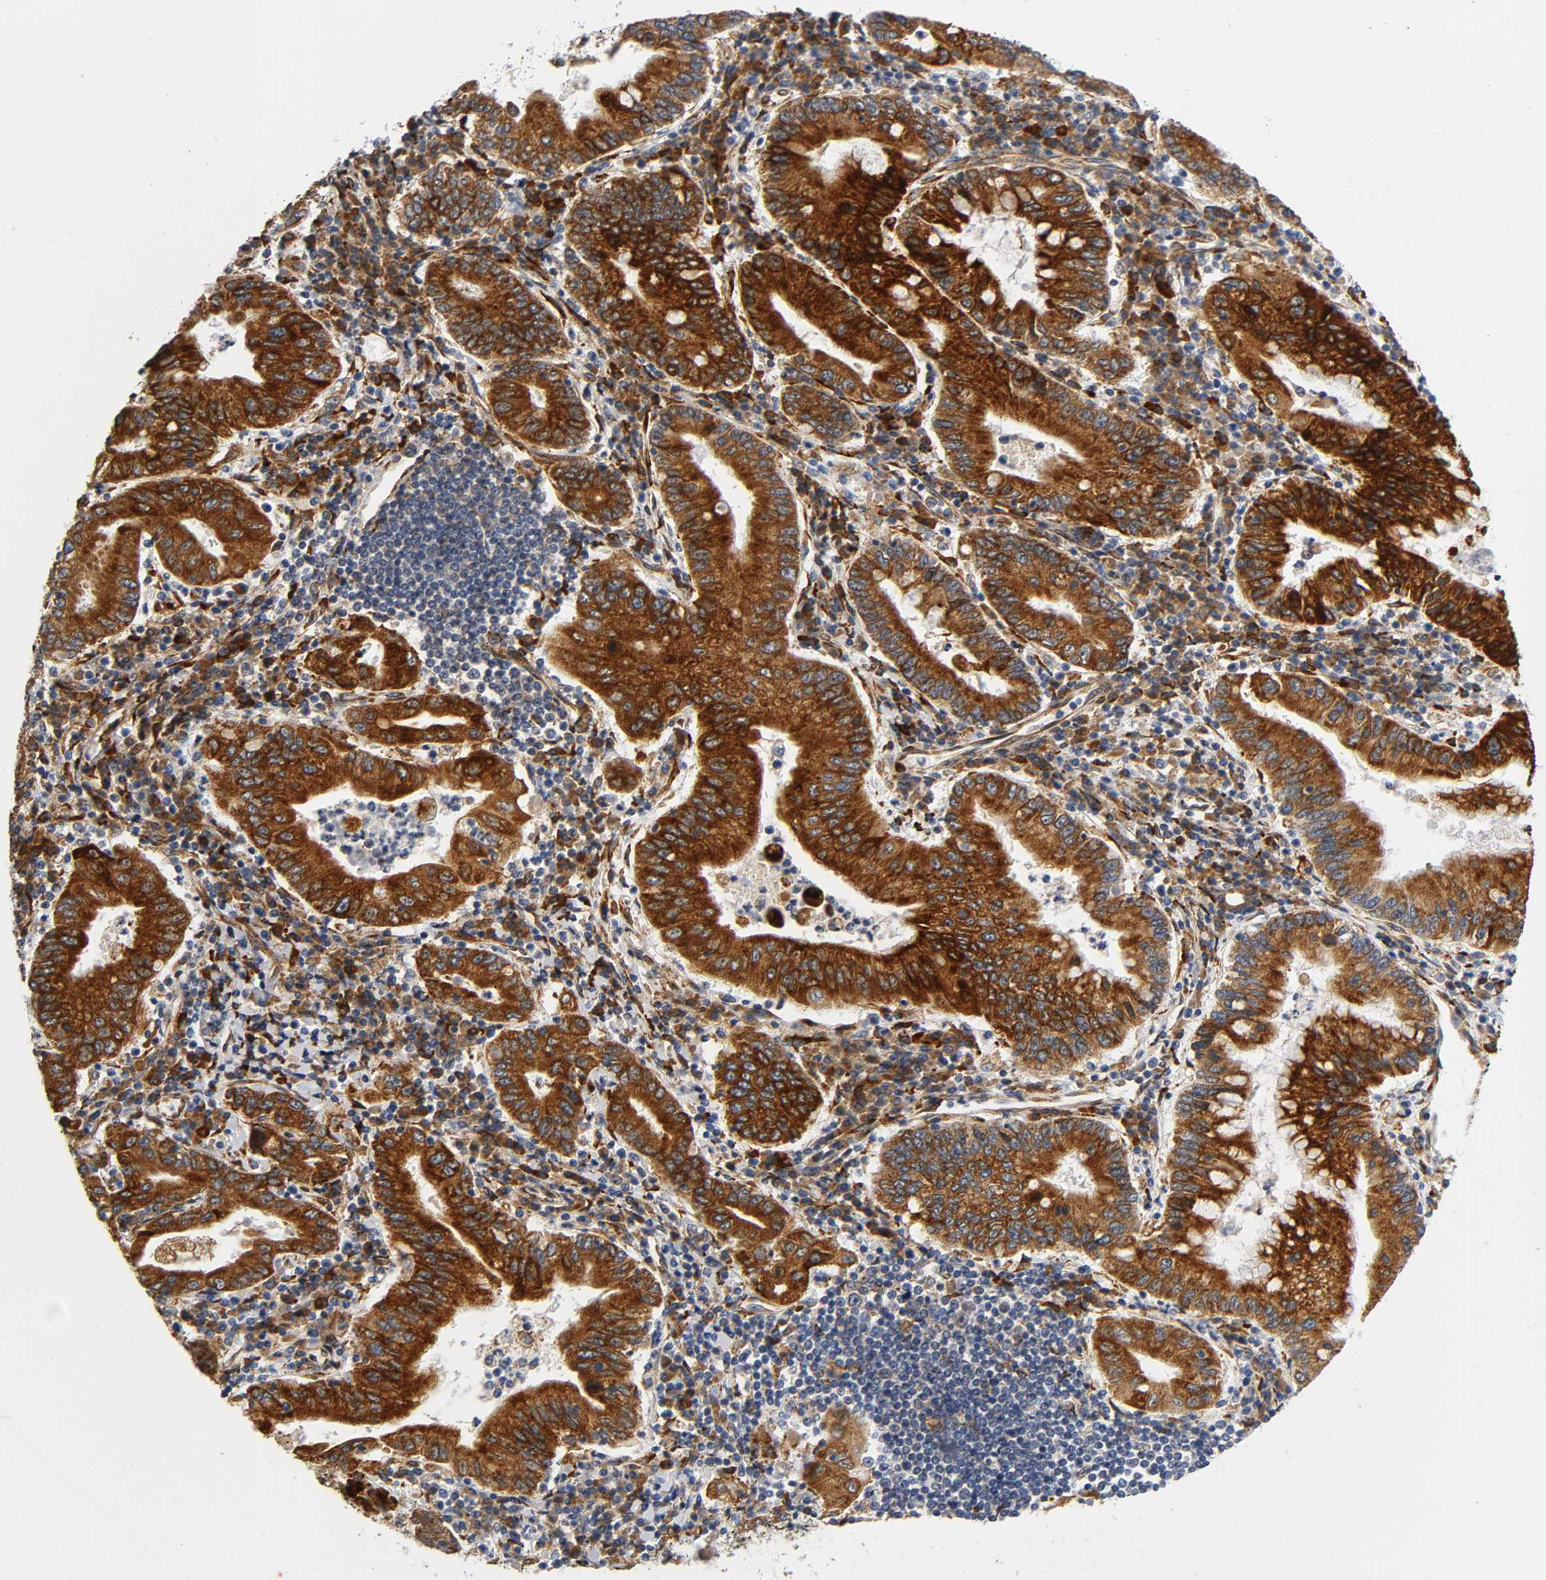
{"staining": {"intensity": "strong", "quantity": ">75%", "location": "cytoplasmic/membranous"}, "tissue": "stomach cancer", "cell_type": "Tumor cells", "image_type": "cancer", "snomed": [{"axis": "morphology", "description": "Normal tissue, NOS"}, {"axis": "morphology", "description": "Adenocarcinoma, NOS"}, {"axis": "topography", "description": "Esophagus"}, {"axis": "topography", "description": "Stomach, upper"}, {"axis": "topography", "description": "Peripheral nerve tissue"}], "caption": "Immunohistochemistry (IHC) micrograph of neoplastic tissue: stomach adenocarcinoma stained using IHC reveals high levels of strong protein expression localized specifically in the cytoplasmic/membranous of tumor cells, appearing as a cytoplasmic/membranous brown color.", "gene": "SOS2", "patient": {"sex": "male", "age": 62}}